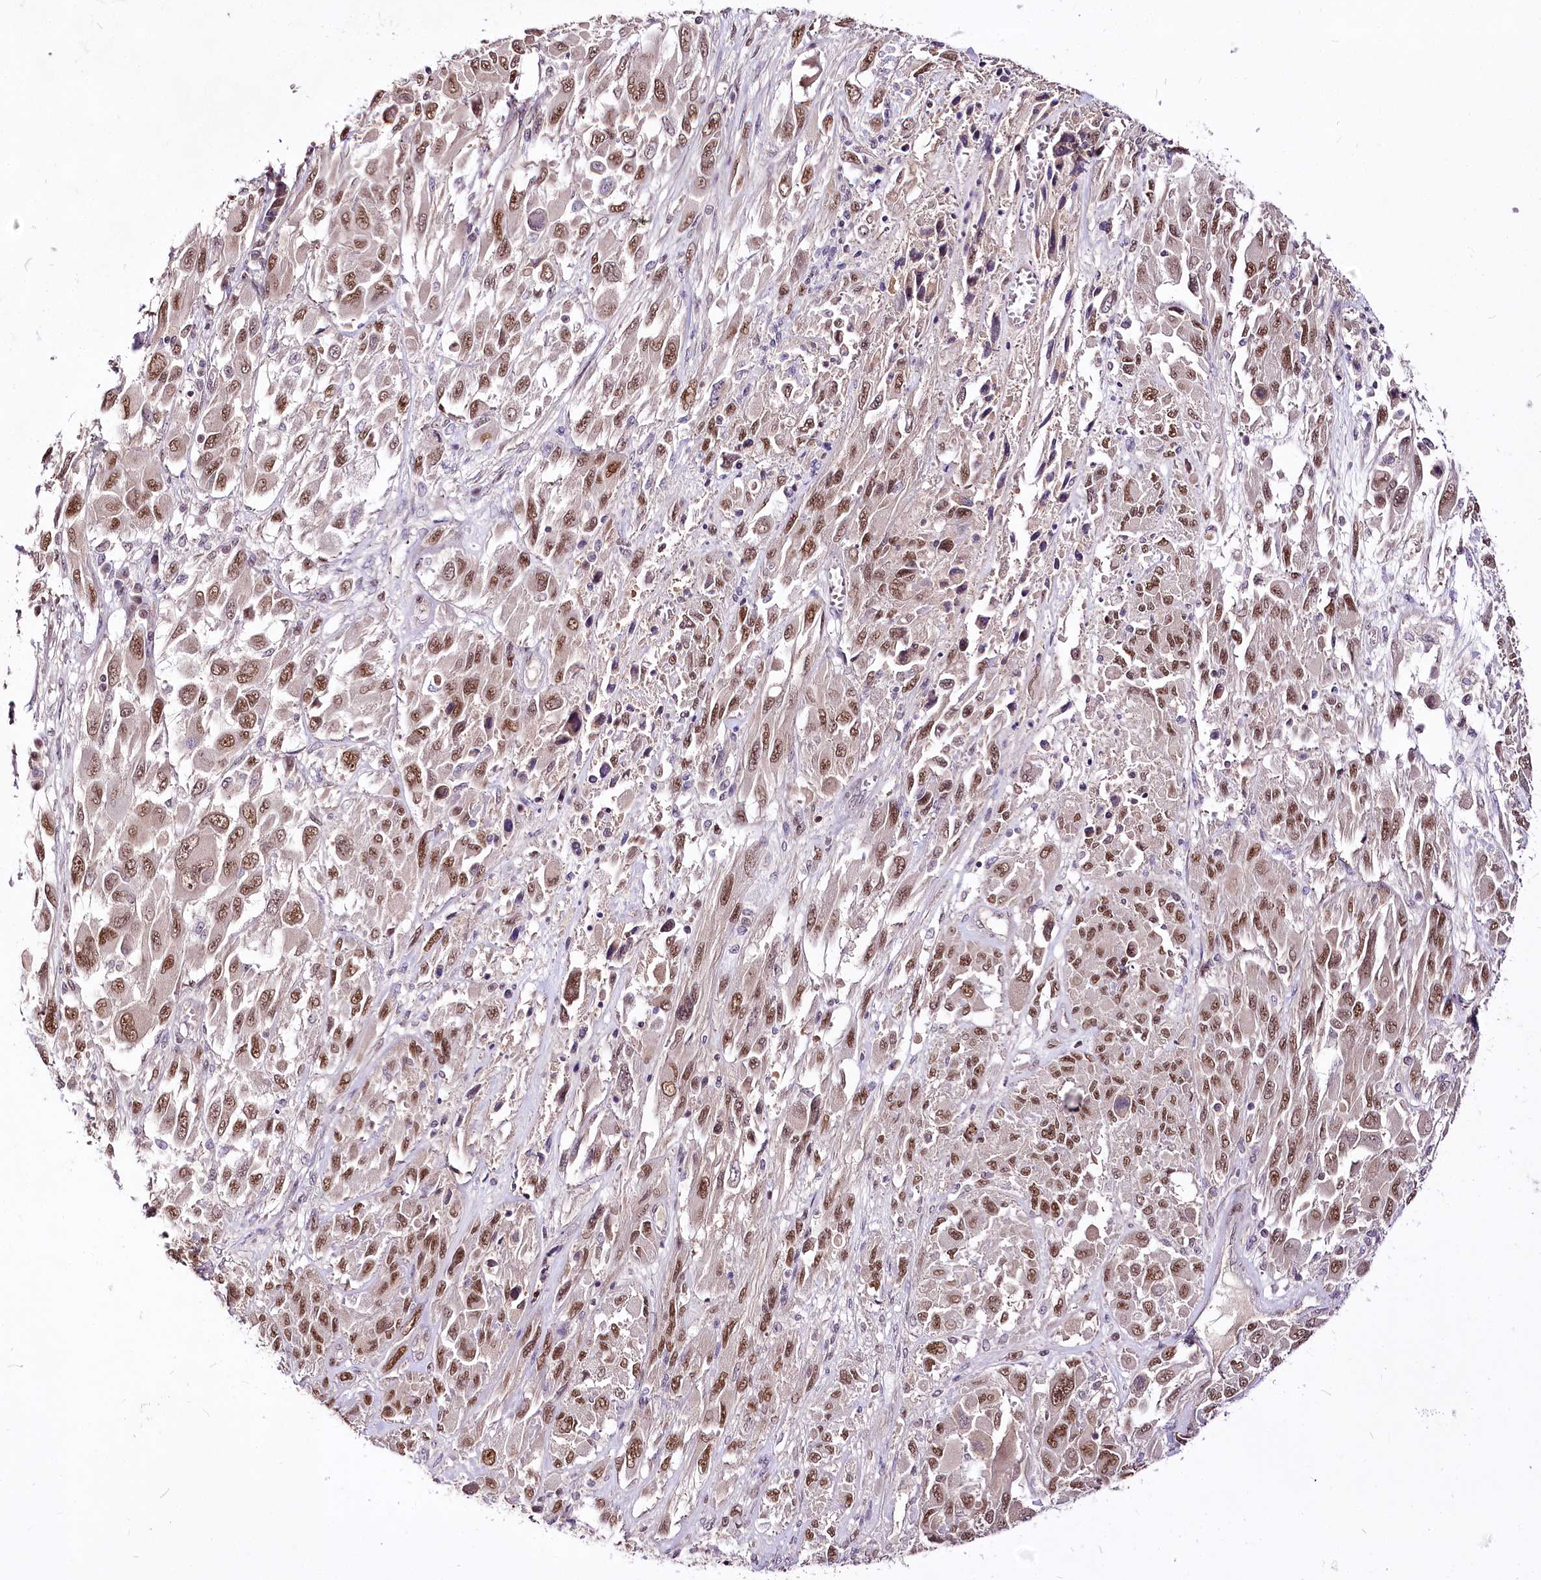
{"staining": {"intensity": "moderate", "quantity": ">75%", "location": "nuclear"}, "tissue": "melanoma", "cell_type": "Tumor cells", "image_type": "cancer", "snomed": [{"axis": "morphology", "description": "Malignant melanoma, NOS"}, {"axis": "topography", "description": "Skin"}], "caption": "Melanoma stained with a brown dye demonstrates moderate nuclear positive expression in about >75% of tumor cells.", "gene": "POLA2", "patient": {"sex": "female", "age": 91}}